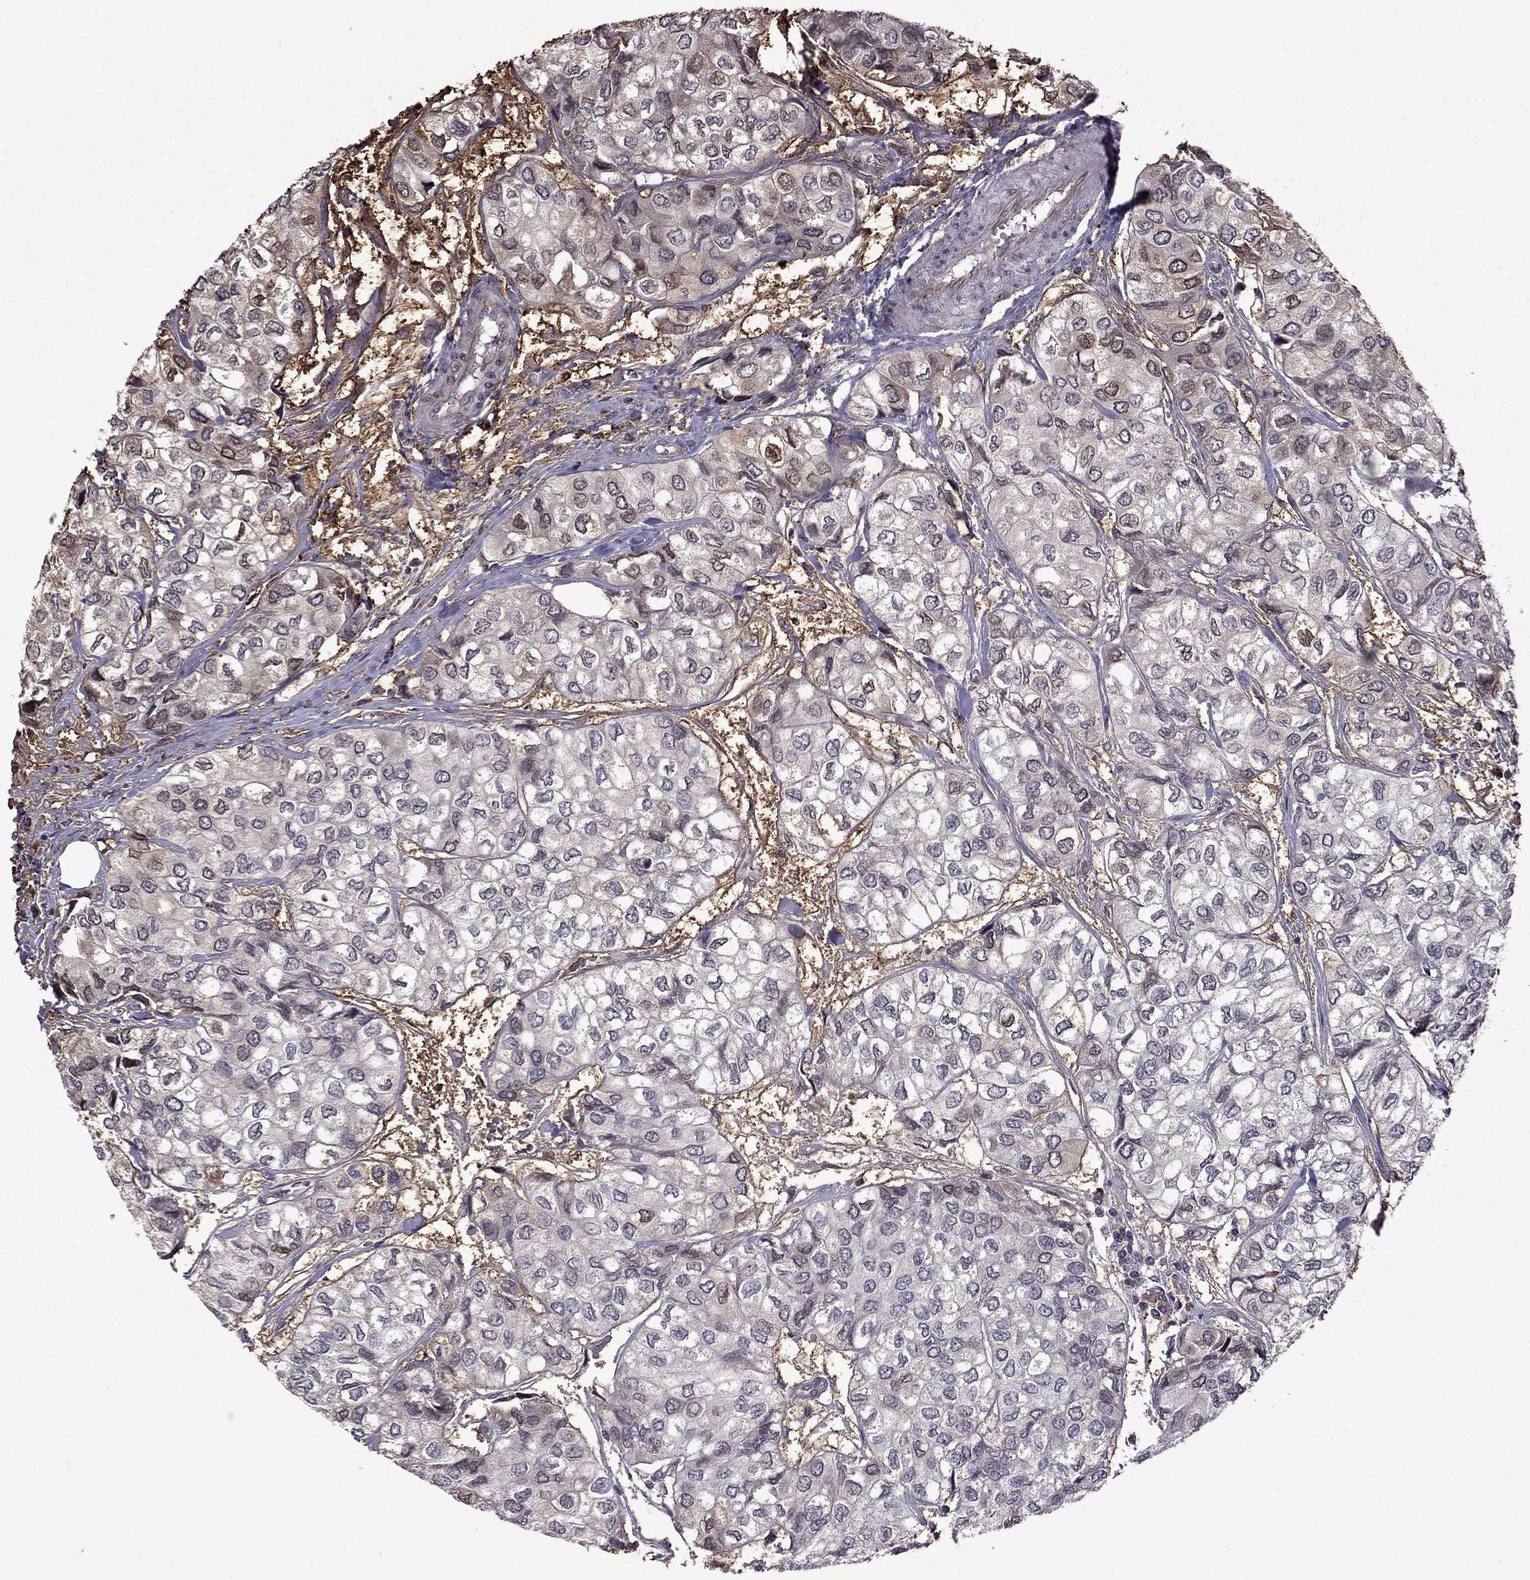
{"staining": {"intensity": "weak", "quantity": "<25%", "location": "cytoplasmic/membranous"}, "tissue": "urothelial cancer", "cell_type": "Tumor cells", "image_type": "cancer", "snomed": [{"axis": "morphology", "description": "Urothelial carcinoma, High grade"}, {"axis": "topography", "description": "Urinary bladder"}], "caption": "This photomicrograph is of urothelial cancer stained with immunohistochemistry to label a protein in brown with the nuclei are counter-stained blue. There is no expression in tumor cells. (DAB immunohistochemistry, high magnification).", "gene": "IKBIP", "patient": {"sex": "male", "age": 73}}